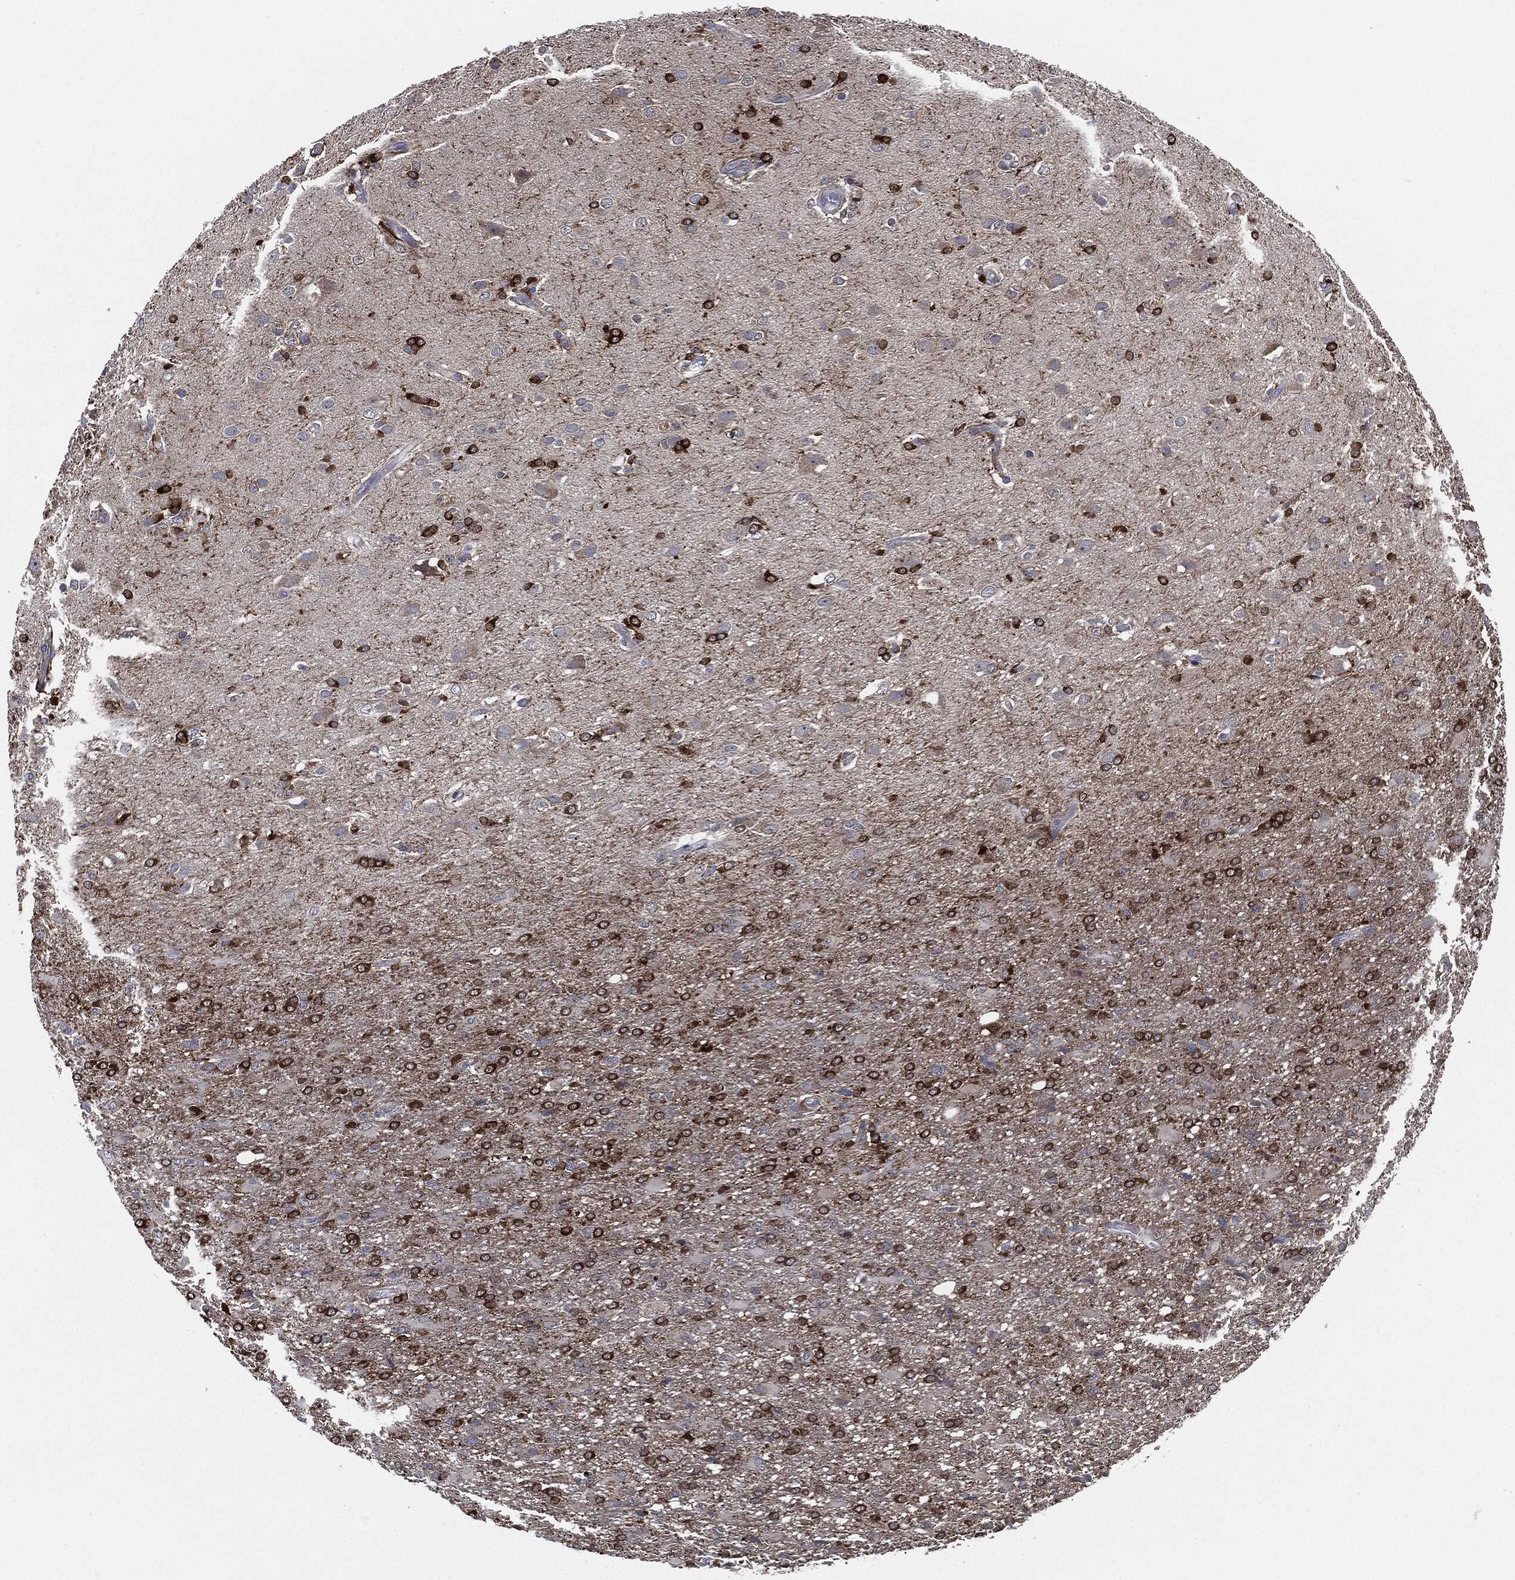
{"staining": {"intensity": "strong", "quantity": ">75%", "location": "cytoplasmic/membranous"}, "tissue": "glioma", "cell_type": "Tumor cells", "image_type": "cancer", "snomed": [{"axis": "morphology", "description": "Glioma, malignant, High grade"}, {"axis": "topography", "description": "Brain"}], "caption": "Tumor cells show strong cytoplasmic/membranous staining in about >75% of cells in malignant glioma (high-grade).", "gene": "TMEM11", "patient": {"sex": "male", "age": 68}}